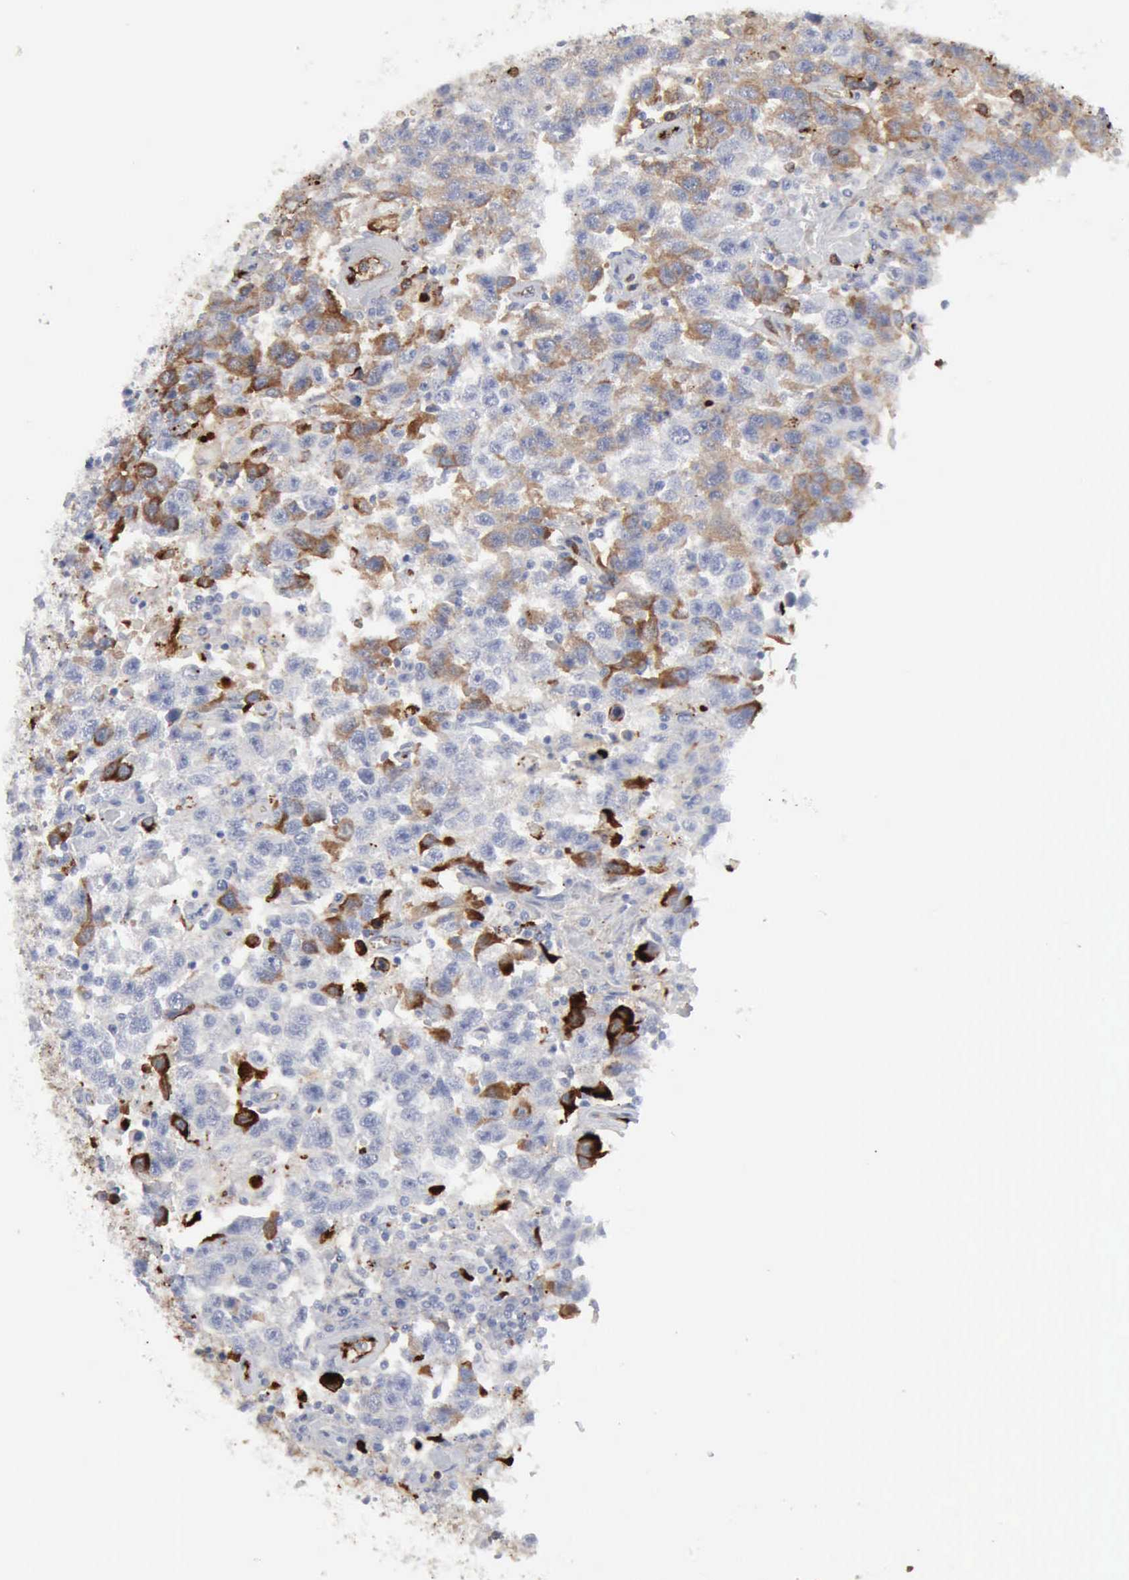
{"staining": {"intensity": "strong", "quantity": "<25%", "location": "cytoplasmic/membranous"}, "tissue": "testis cancer", "cell_type": "Tumor cells", "image_type": "cancer", "snomed": [{"axis": "morphology", "description": "Seminoma, NOS"}, {"axis": "topography", "description": "Testis"}], "caption": "Testis cancer (seminoma) stained with a protein marker exhibits strong staining in tumor cells.", "gene": "C4BPA", "patient": {"sex": "male", "age": 41}}